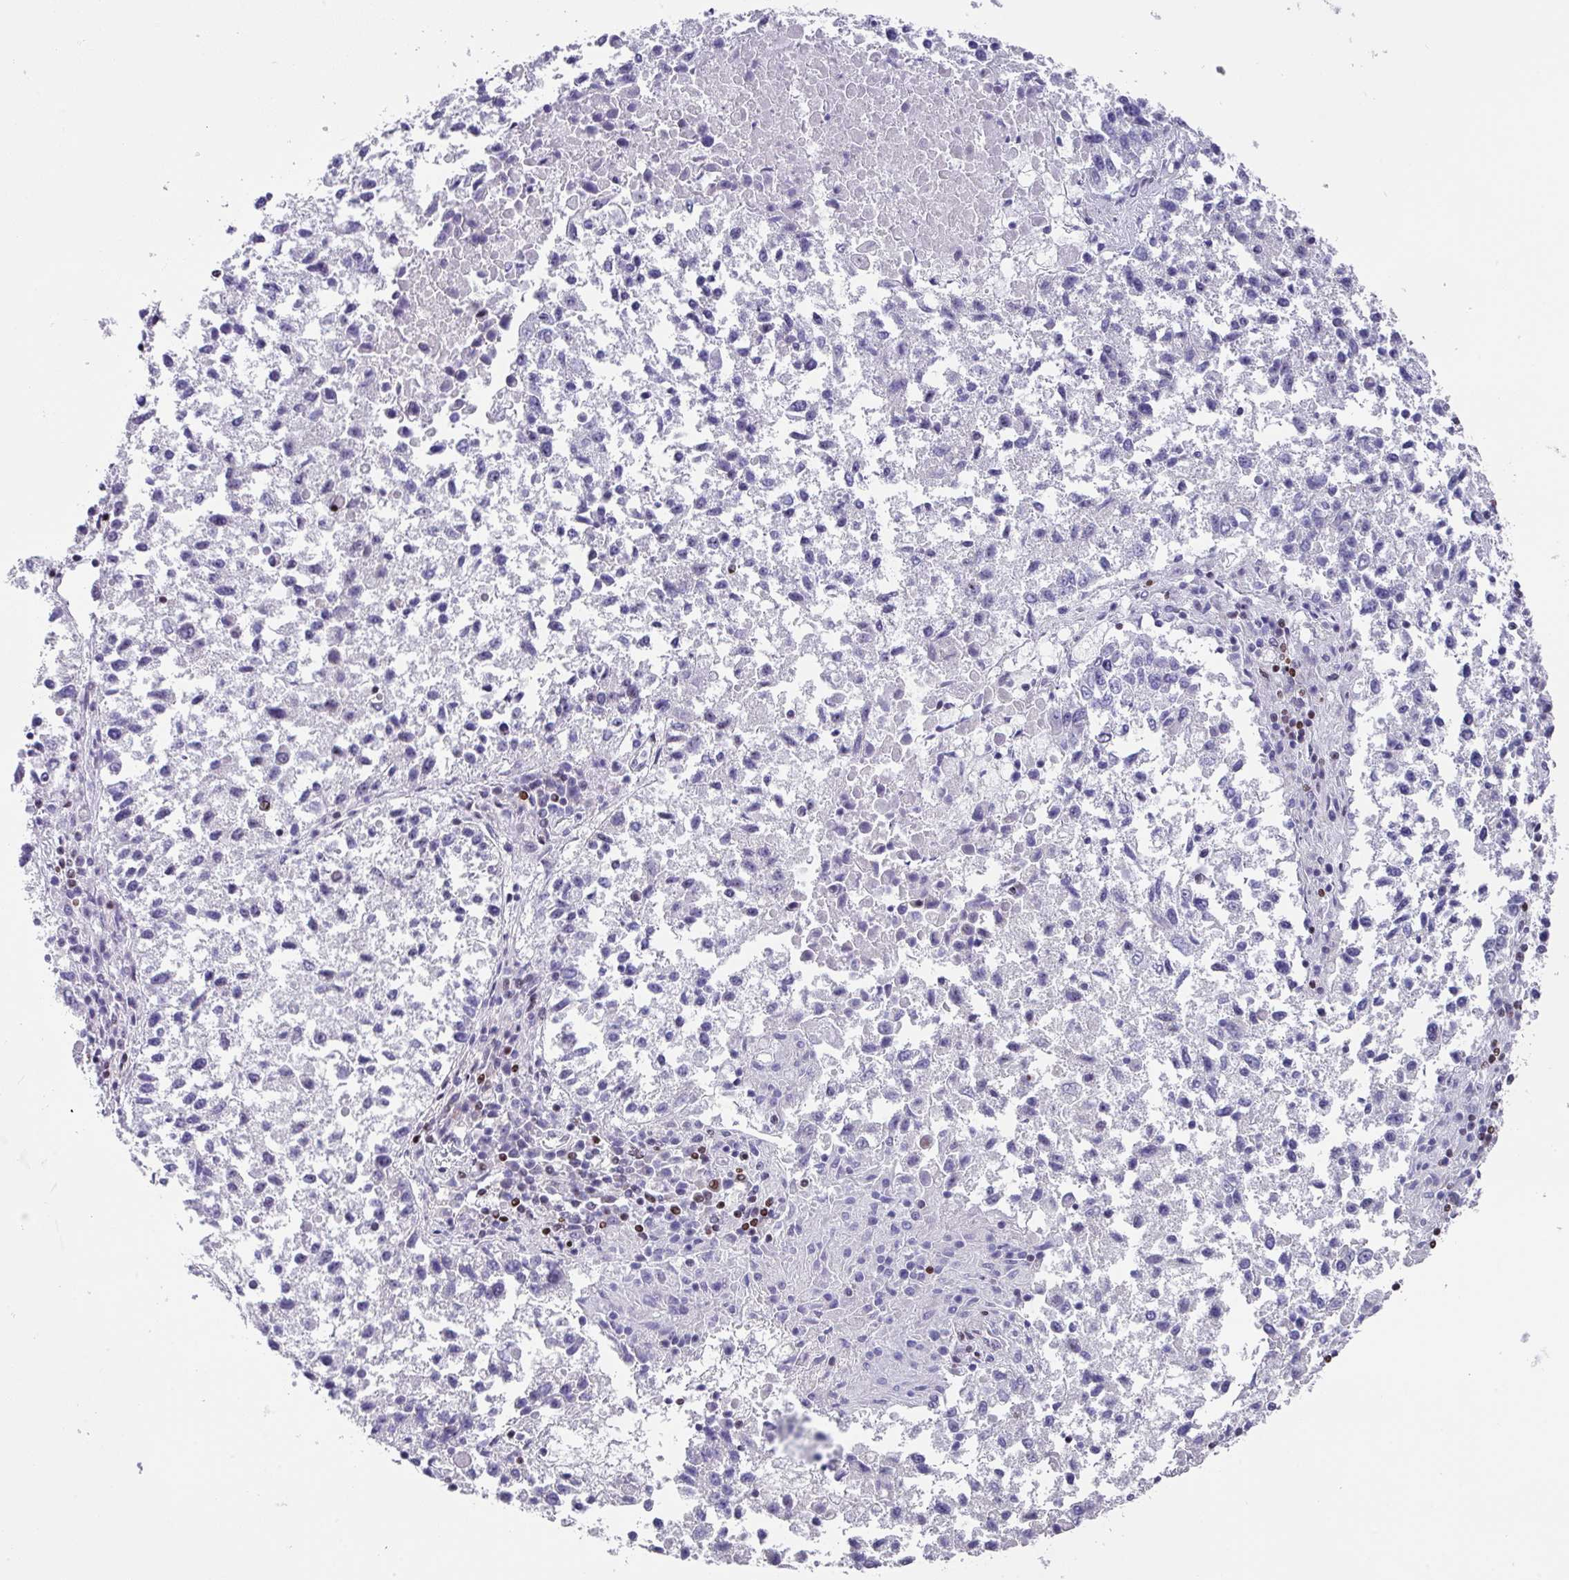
{"staining": {"intensity": "negative", "quantity": "none", "location": "none"}, "tissue": "lung cancer", "cell_type": "Tumor cells", "image_type": "cancer", "snomed": [{"axis": "morphology", "description": "Squamous cell carcinoma, NOS"}, {"axis": "topography", "description": "Lung"}], "caption": "Tumor cells show no significant expression in lung cancer (squamous cell carcinoma).", "gene": "TCF3", "patient": {"sex": "male", "age": 73}}